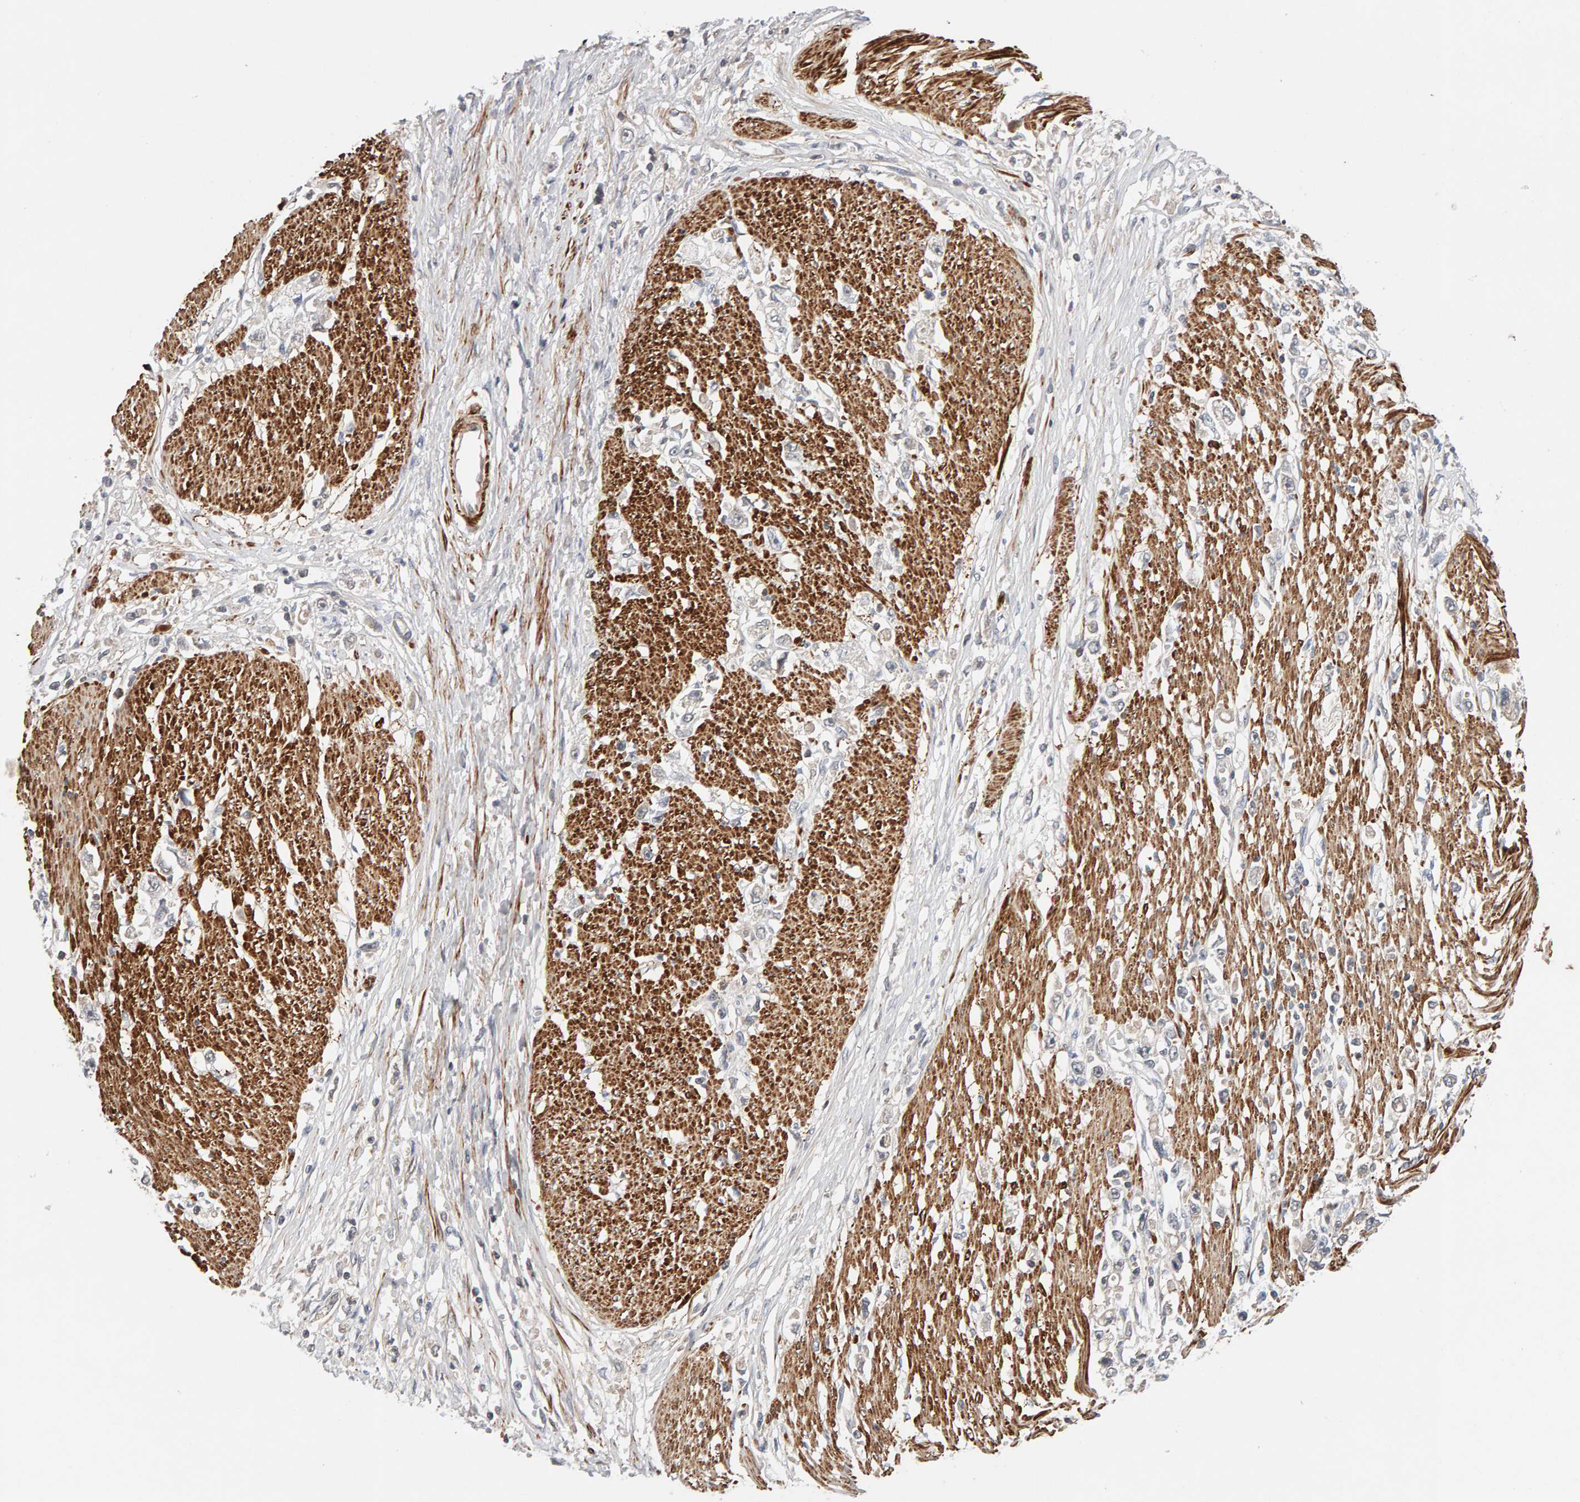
{"staining": {"intensity": "negative", "quantity": "none", "location": "none"}, "tissue": "stomach cancer", "cell_type": "Tumor cells", "image_type": "cancer", "snomed": [{"axis": "morphology", "description": "Adenocarcinoma, NOS"}, {"axis": "topography", "description": "Stomach"}], "caption": "The photomicrograph demonstrates no staining of tumor cells in stomach cancer (adenocarcinoma).", "gene": "NUDCD1", "patient": {"sex": "female", "age": 59}}